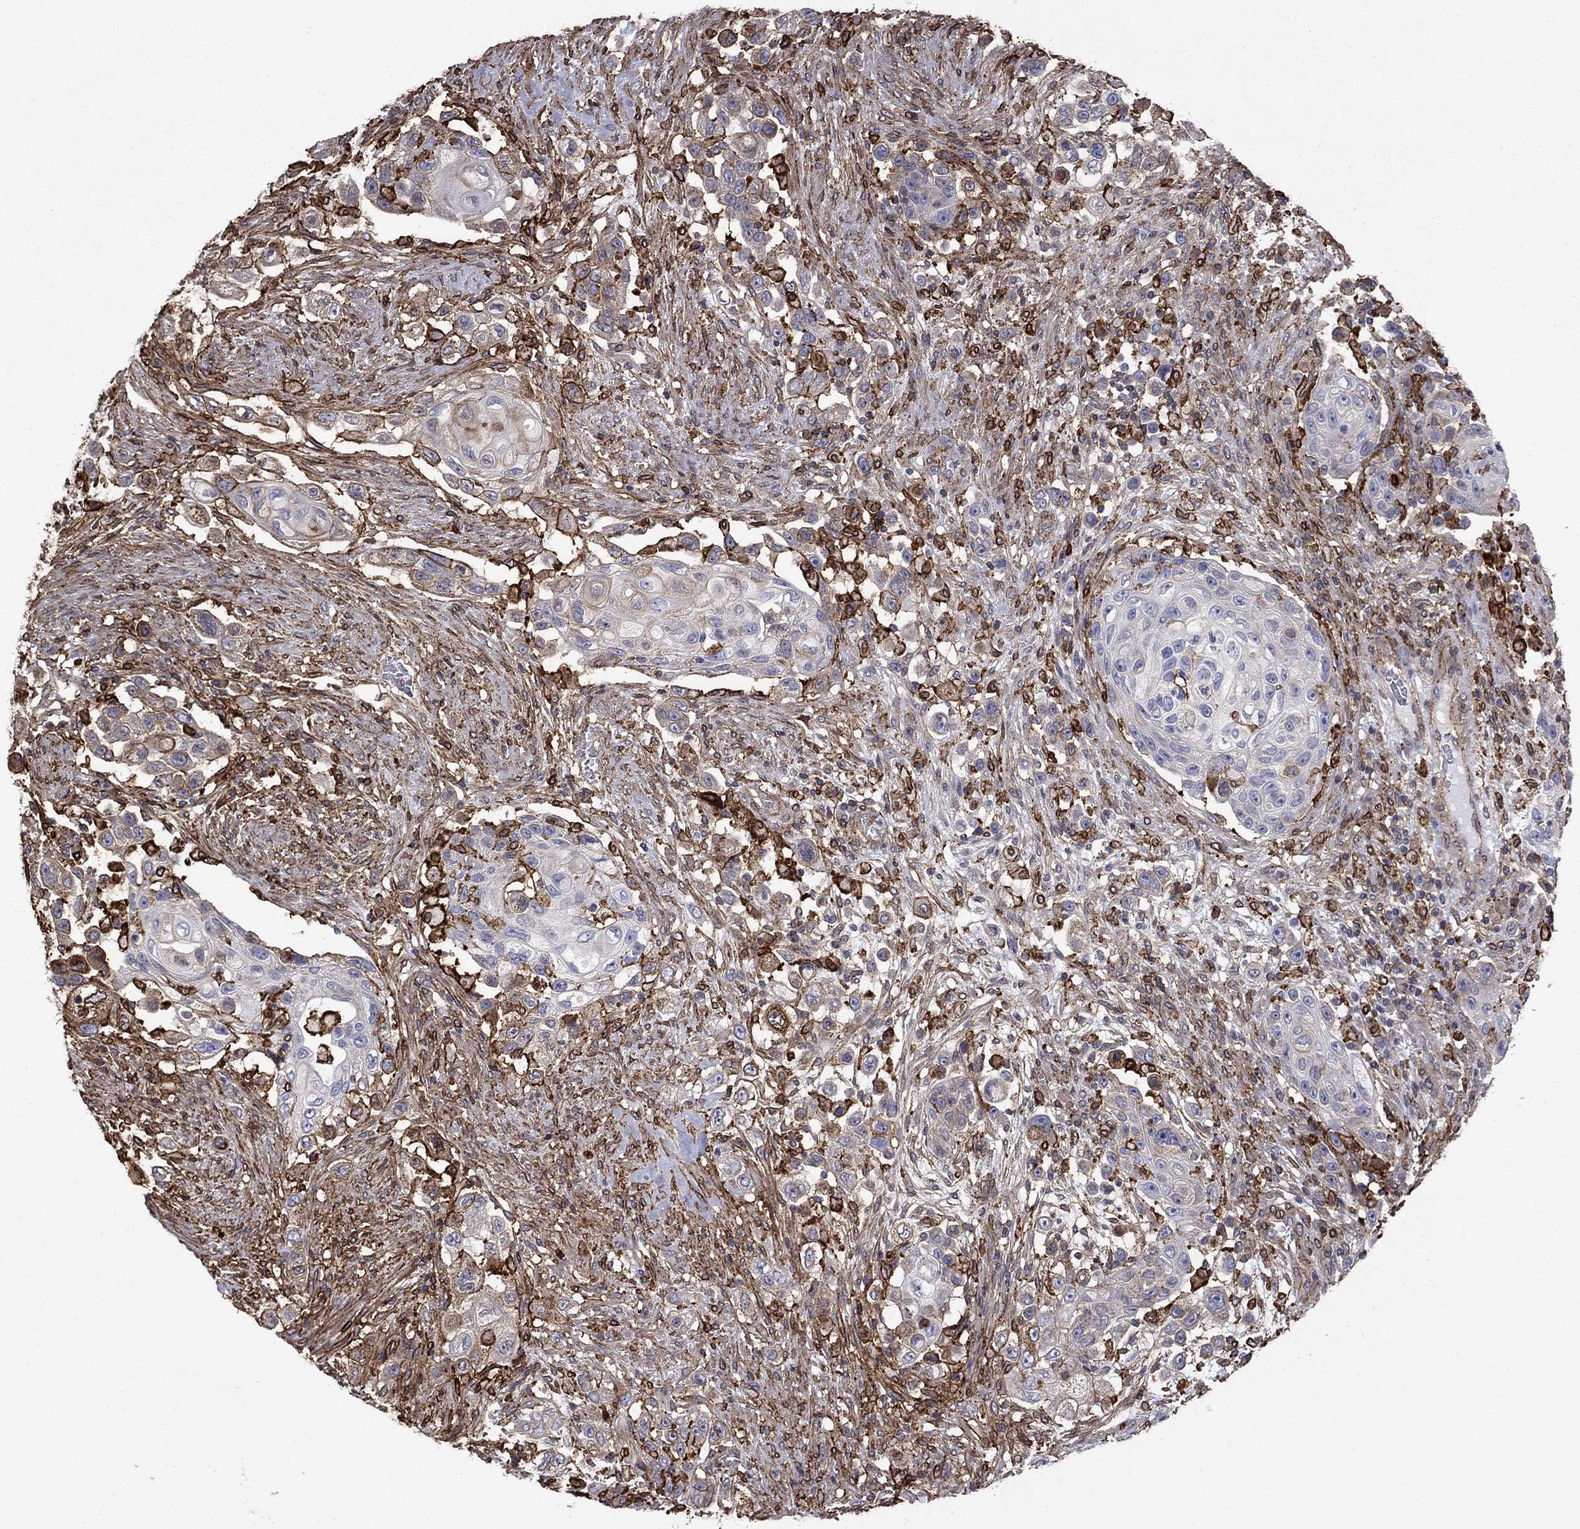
{"staining": {"intensity": "weak", "quantity": "25%-75%", "location": "cytoplasmic/membranous"}, "tissue": "urothelial cancer", "cell_type": "Tumor cells", "image_type": "cancer", "snomed": [{"axis": "morphology", "description": "Urothelial carcinoma, High grade"}, {"axis": "topography", "description": "Urinary bladder"}], "caption": "Immunohistochemical staining of high-grade urothelial carcinoma displays low levels of weak cytoplasmic/membranous protein expression in about 25%-75% of tumor cells.", "gene": "PLAU", "patient": {"sex": "female", "age": 56}}